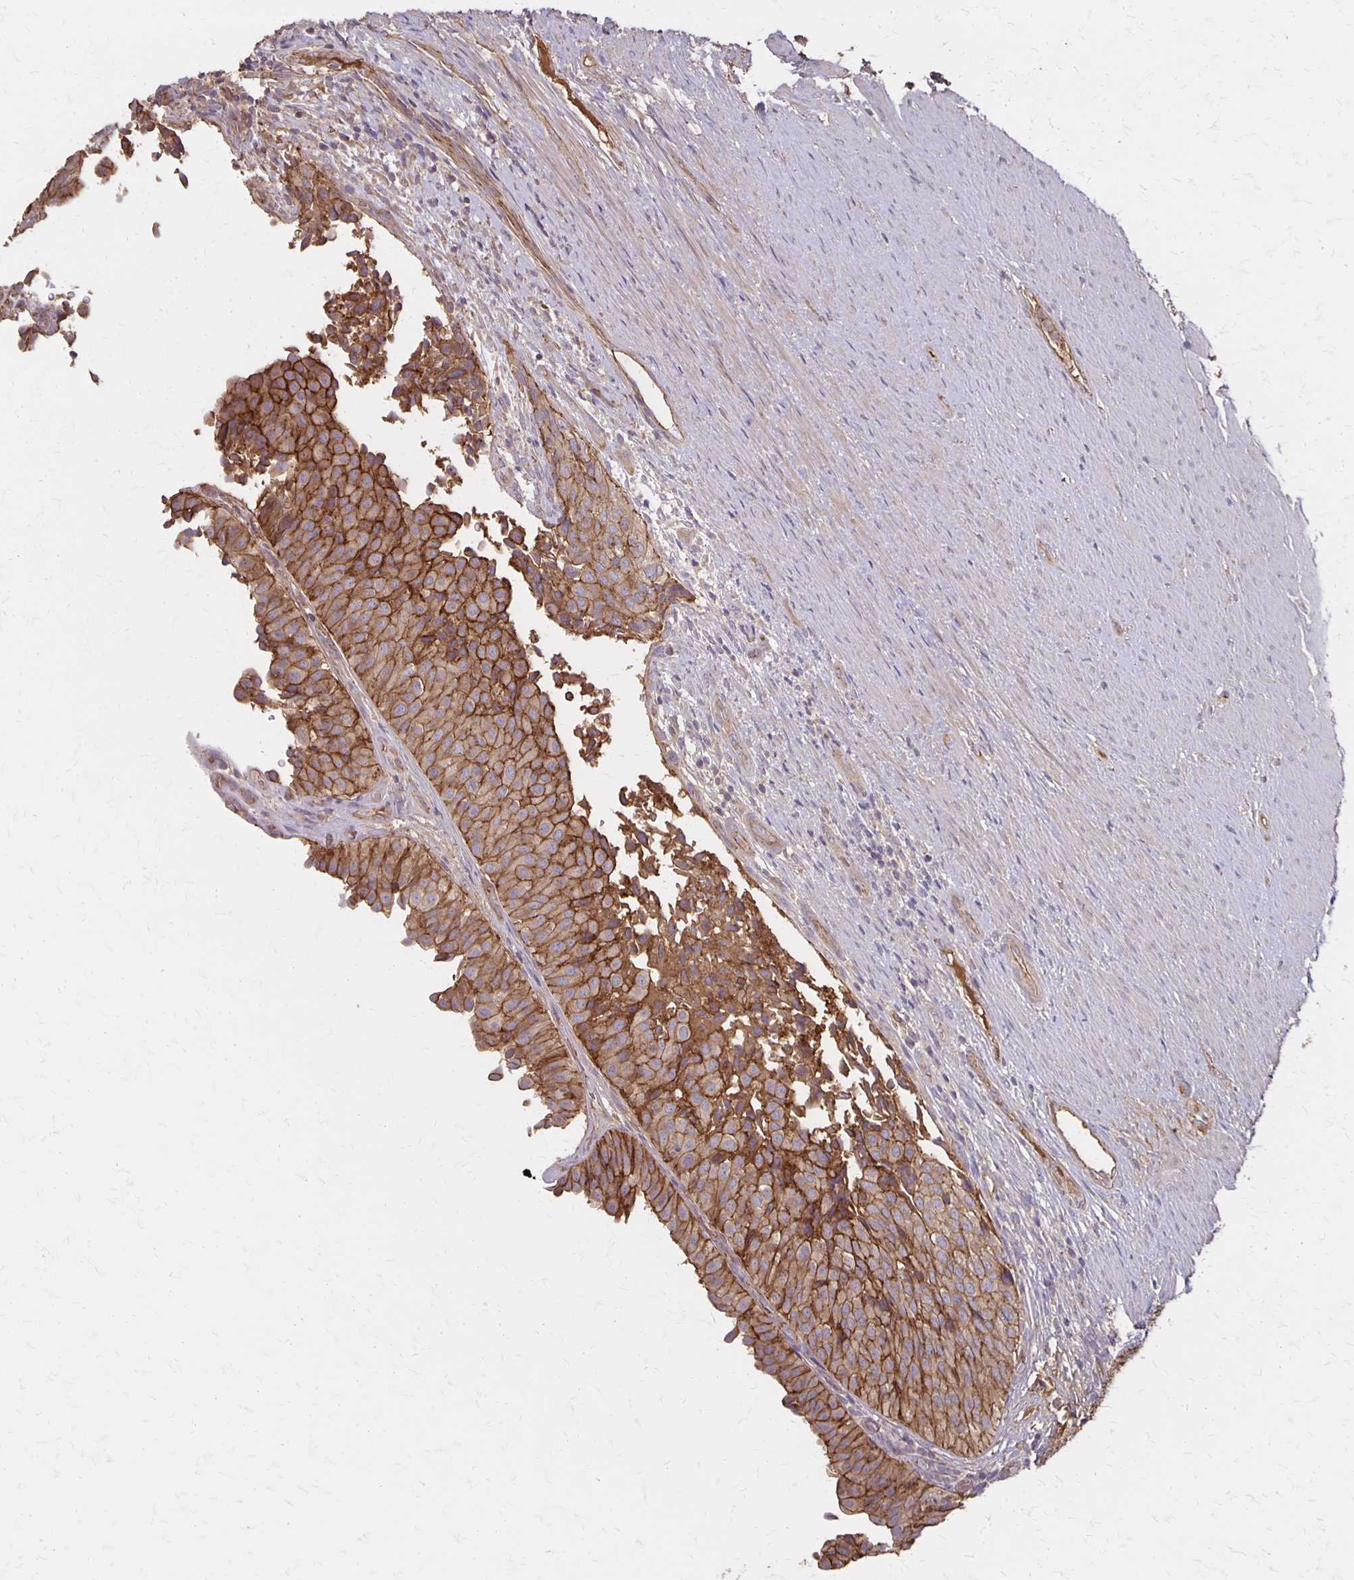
{"staining": {"intensity": "strong", "quantity": ">75%", "location": "cytoplasmic/membranous"}, "tissue": "urinary bladder", "cell_type": "Urothelial cells", "image_type": "normal", "snomed": [{"axis": "morphology", "description": "Normal tissue, NOS"}, {"axis": "topography", "description": "Urinary bladder"}, {"axis": "topography", "description": "Prostate"}], "caption": "Immunohistochemistry image of unremarkable urinary bladder stained for a protein (brown), which demonstrates high levels of strong cytoplasmic/membranous expression in about >75% of urothelial cells.", "gene": "PROM2", "patient": {"sex": "male", "age": 77}}